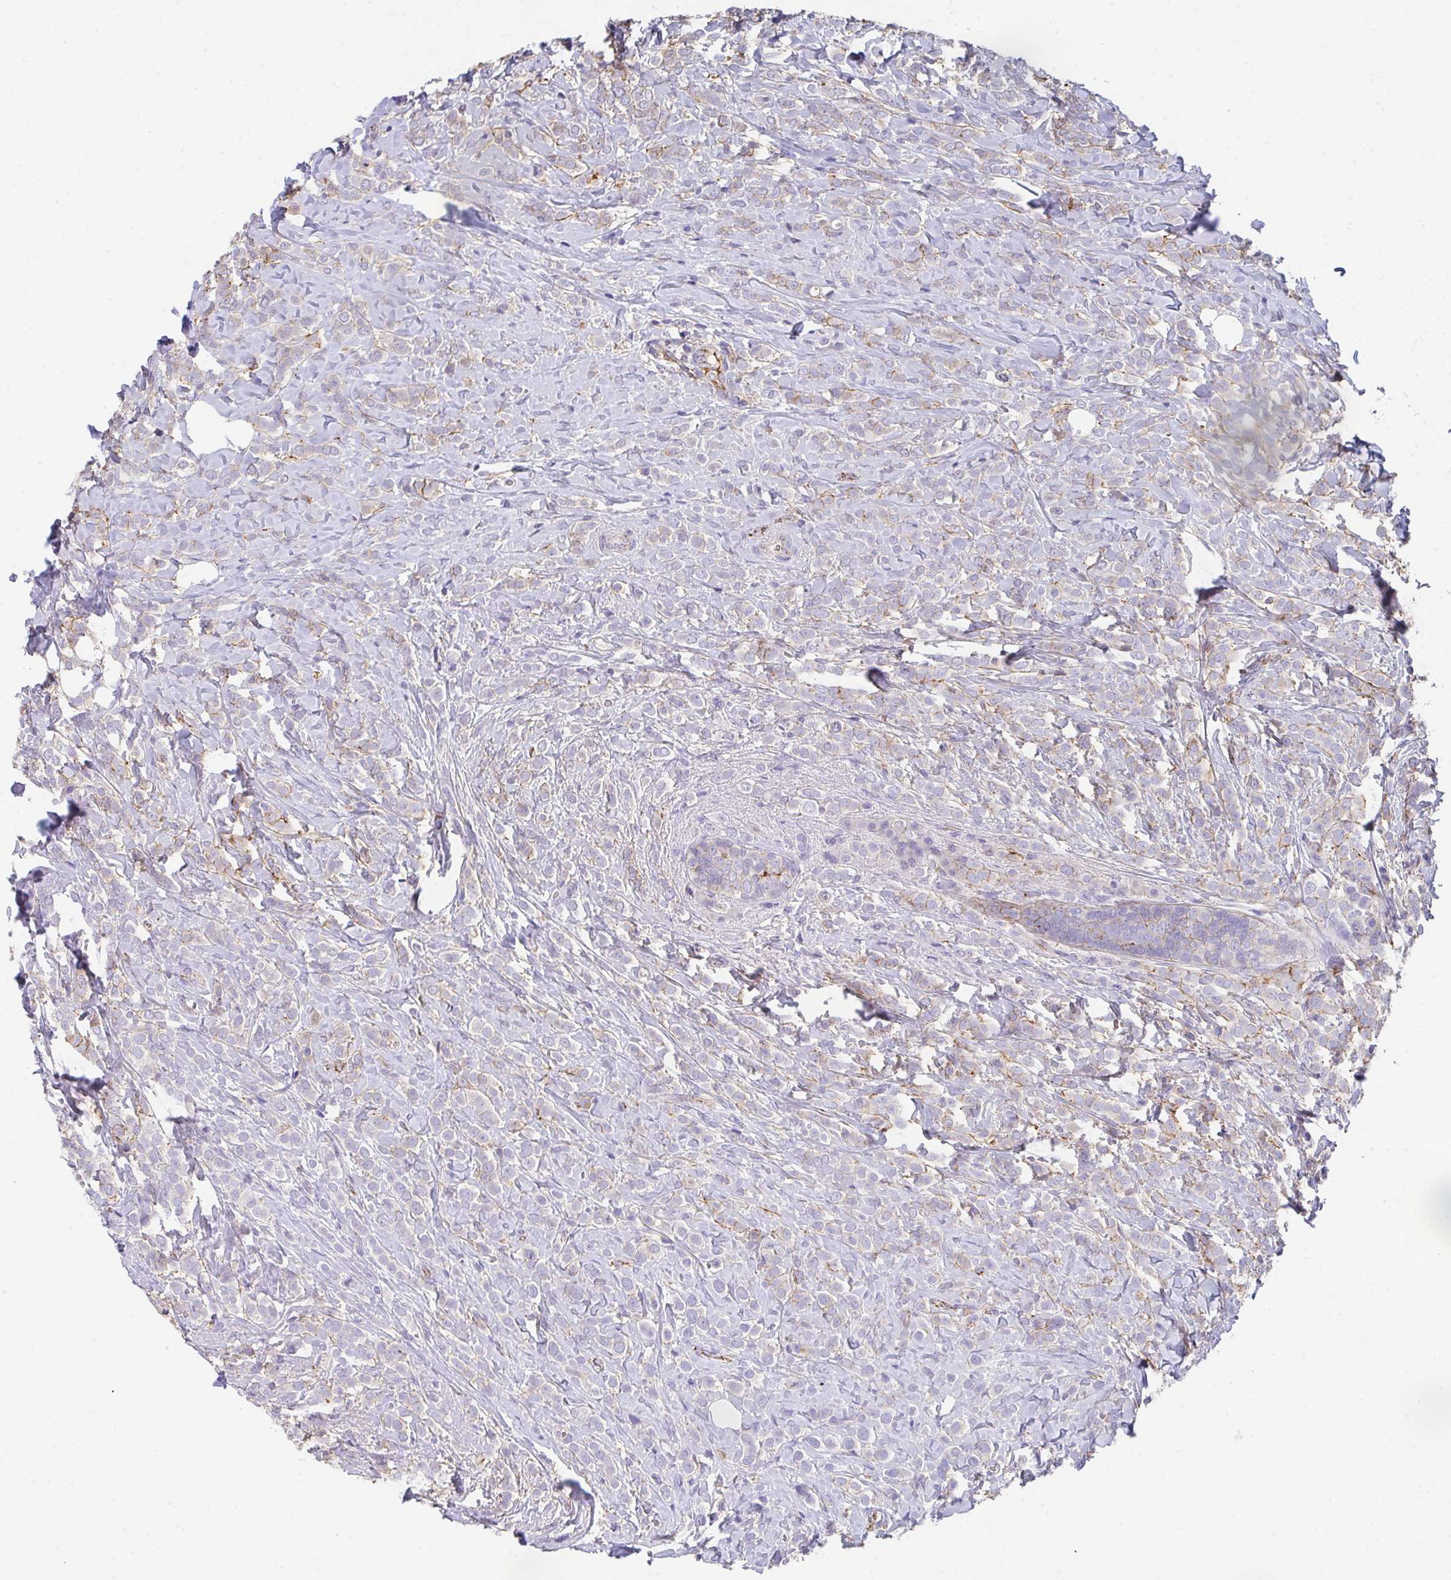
{"staining": {"intensity": "negative", "quantity": "none", "location": "none"}, "tissue": "breast cancer", "cell_type": "Tumor cells", "image_type": "cancer", "snomed": [{"axis": "morphology", "description": "Lobular carcinoma"}, {"axis": "topography", "description": "Breast"}], "caption": "An image of breast cancer (lobular carcinoma) stained for a protein shows no brown staining in tumor cells.", "gene": "DBN1", "patient": {"sex": "female", "age": 49}}